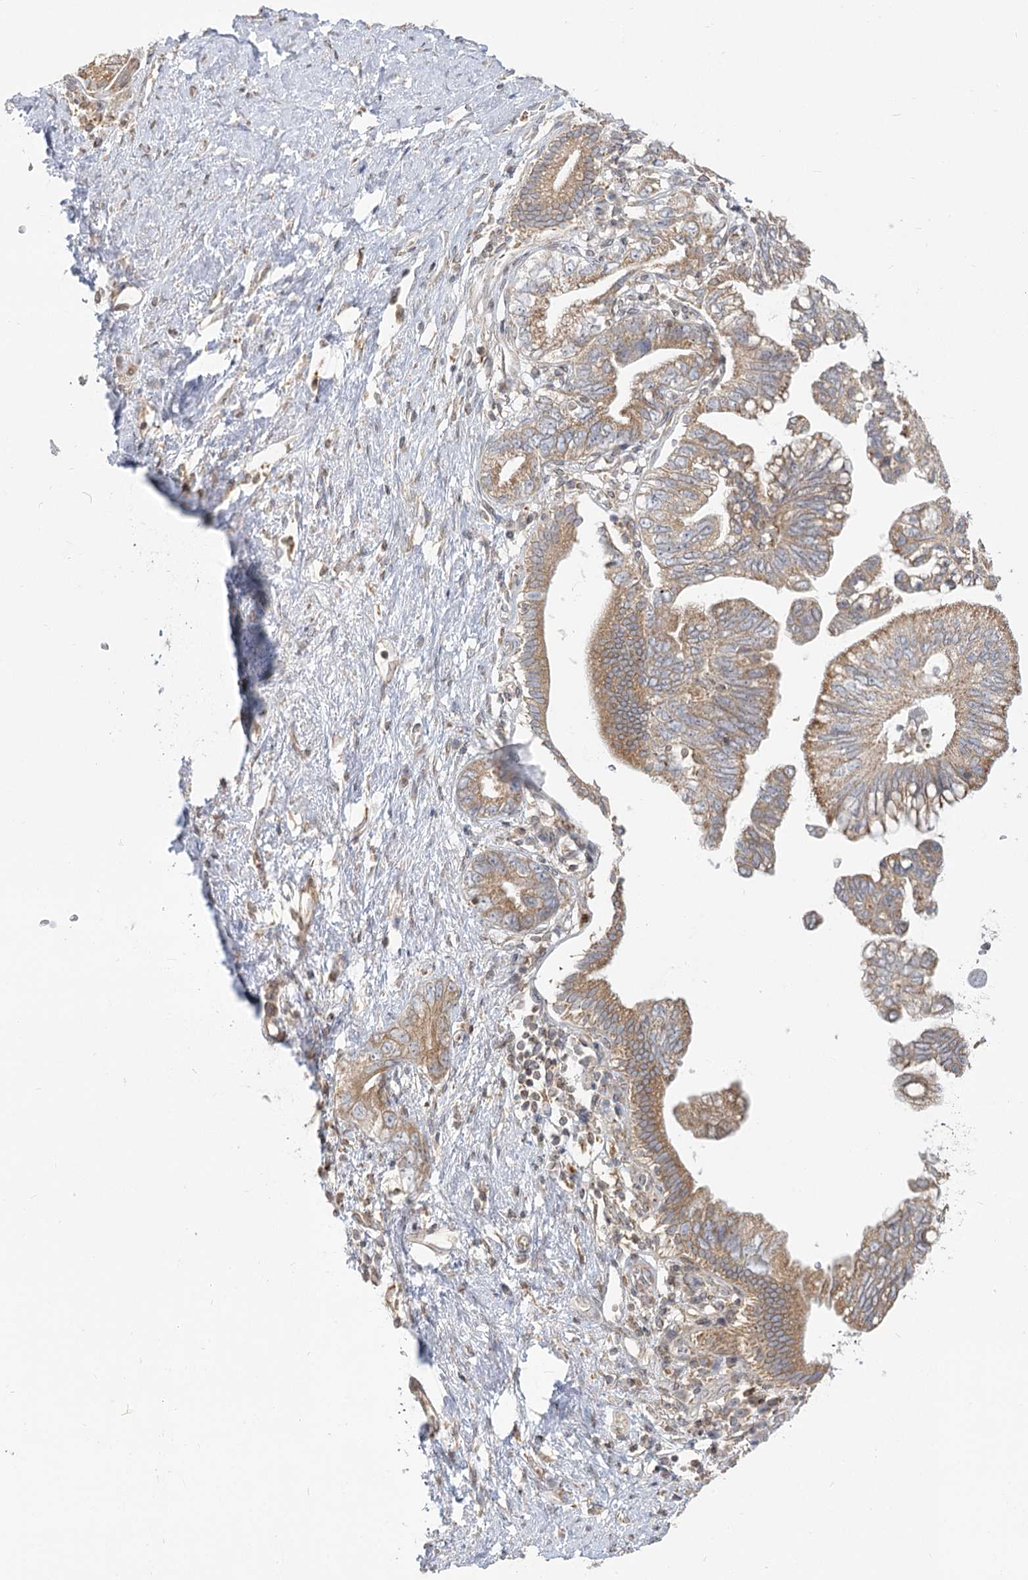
{"staining": {"intensity": "moderate", "quantity": ">75%", "location": "cytoplasmic/membranous"}, "tissue": "pancreatic cancer", "cell_type": "Tumor cells", "image_type": "cancer", "snomed": [{"axis": "morphology", "description": "Adenocarcinoma, NOS"}, {"axis": "topography", "description": "Pancreas"}], "caption": "Protein analysis of pancreatic cancer tissue displays moderate cytoplasmic/membranous positivity in approximately >75% of tumor cells.", "gene": "MTMR3", "patient": {"sex": "female", "age": 73}}